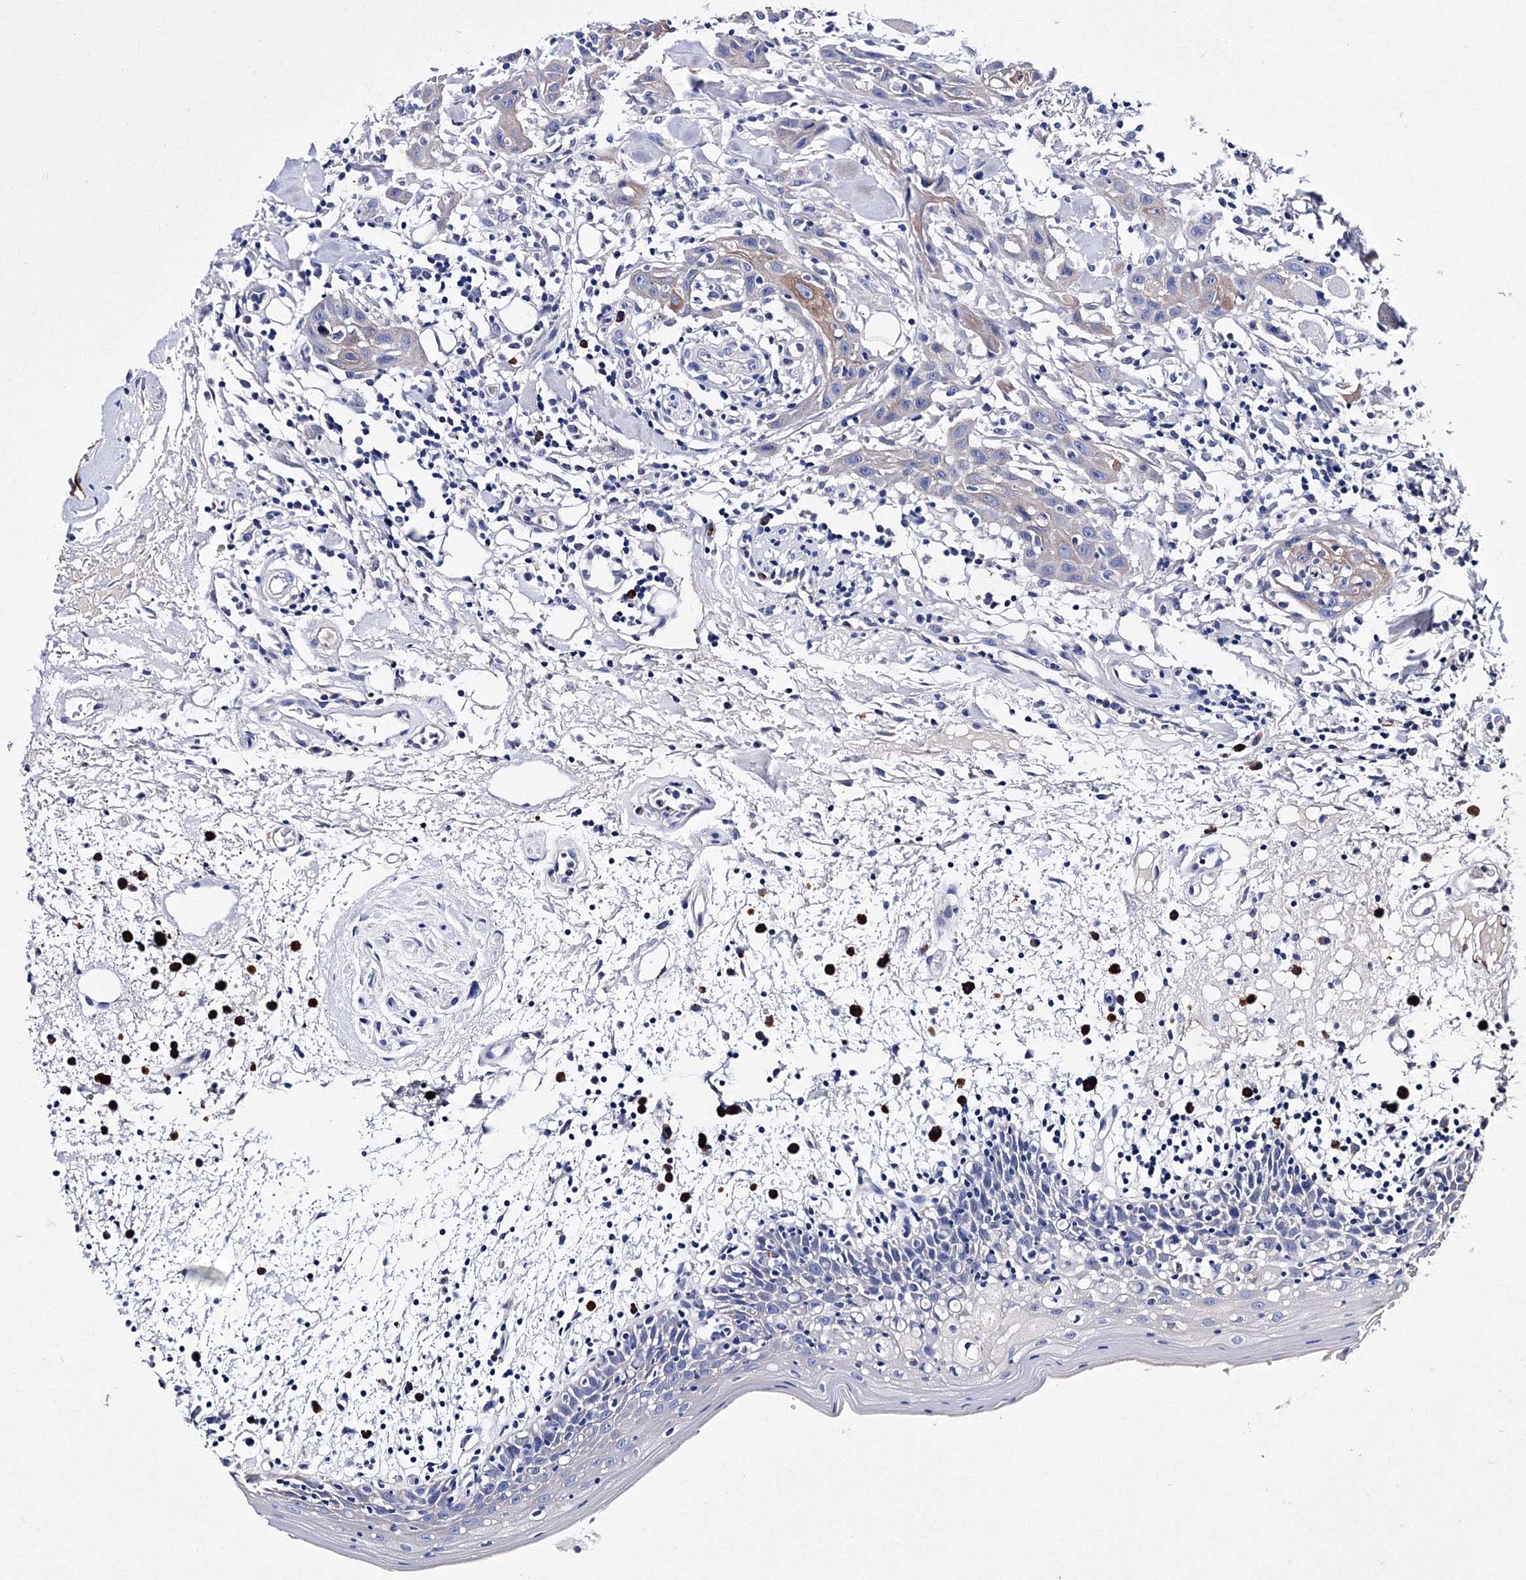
{"staining": {"intensity": "negative", "quantity": "none", "location": "none"}, "tissue": "oral mucosa", "cell_type": "Squamous epithelial cells", "image_type": "normal", "snomed": [{"axis": "morphology", "description": "Normal tissue, NOS"}, {"axis": "morphology", "description": "Squamous cell carcinoma, NOS"}, {"axis": "topography", "description": "Skeletal muscle"}, {"axis": "topography", "description": "Oral tissue"}], "caption": "Immunohistochemistry of benign oral mucosa displays no staining in squamous epithelial cells.", "gene": "TRPM2", "patient": {"sex": "male", "age": 71}}